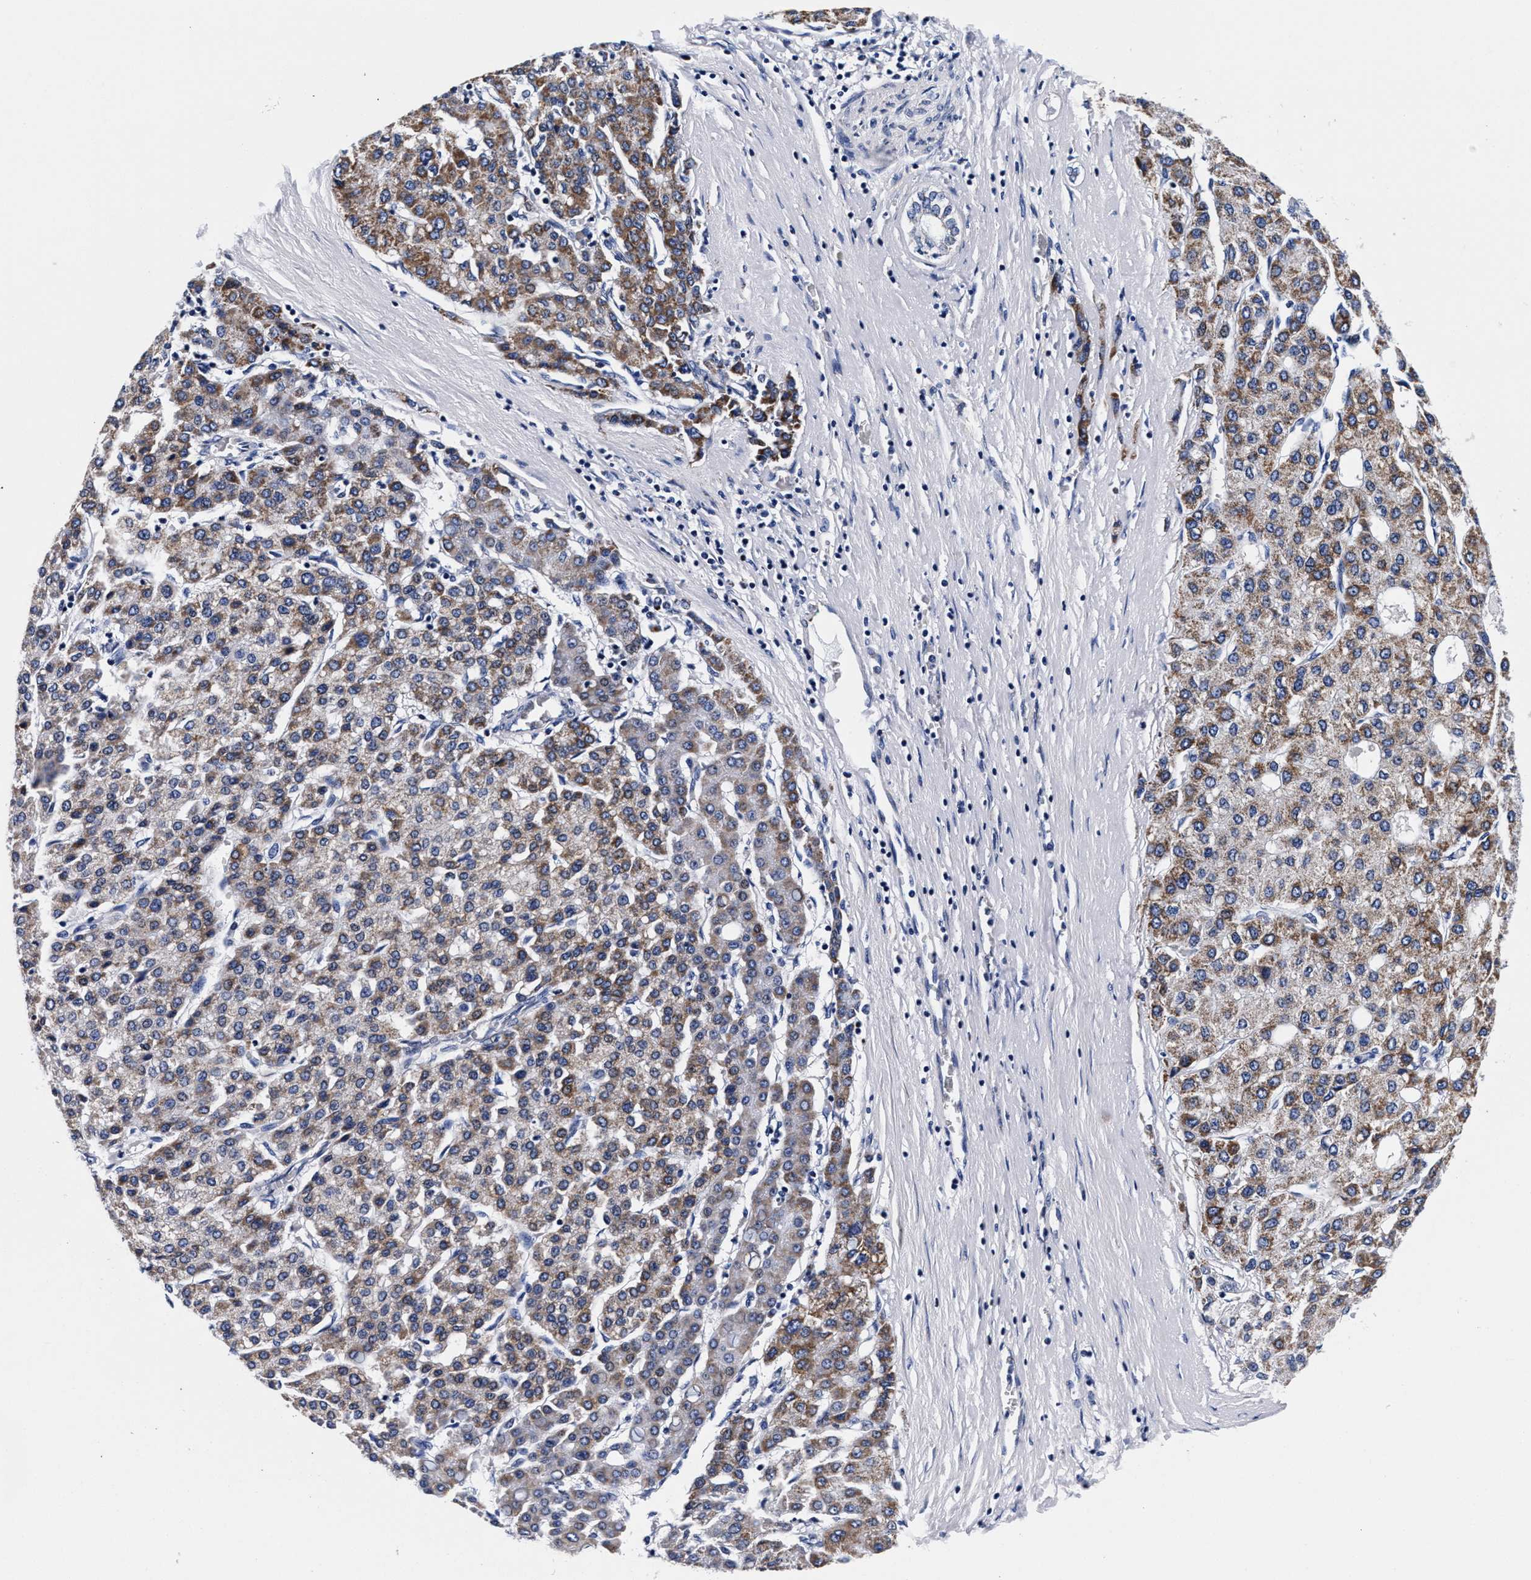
{"staining": {"intensity": "moderate", "quantity": ">75%", "location": "cytoplasmic/membranous"}, "tissue": "liver cancer", "cell_type": "Tumor cells", "image_type": "cancer", "snomed": [{"axis": "morphology", "description": "Carcinoma, Hepatocellular, NOS"}, {"axis": "topography", "description": "Liver"}], "caption": "Tumor cells reveal medium levels of moderate cytoplasmic/membranous expression in about >75% of cells in hepatocellular carcinoma (liver).", "gene": "RAB3B", "patient": {"sex": "male", "age": 65}}